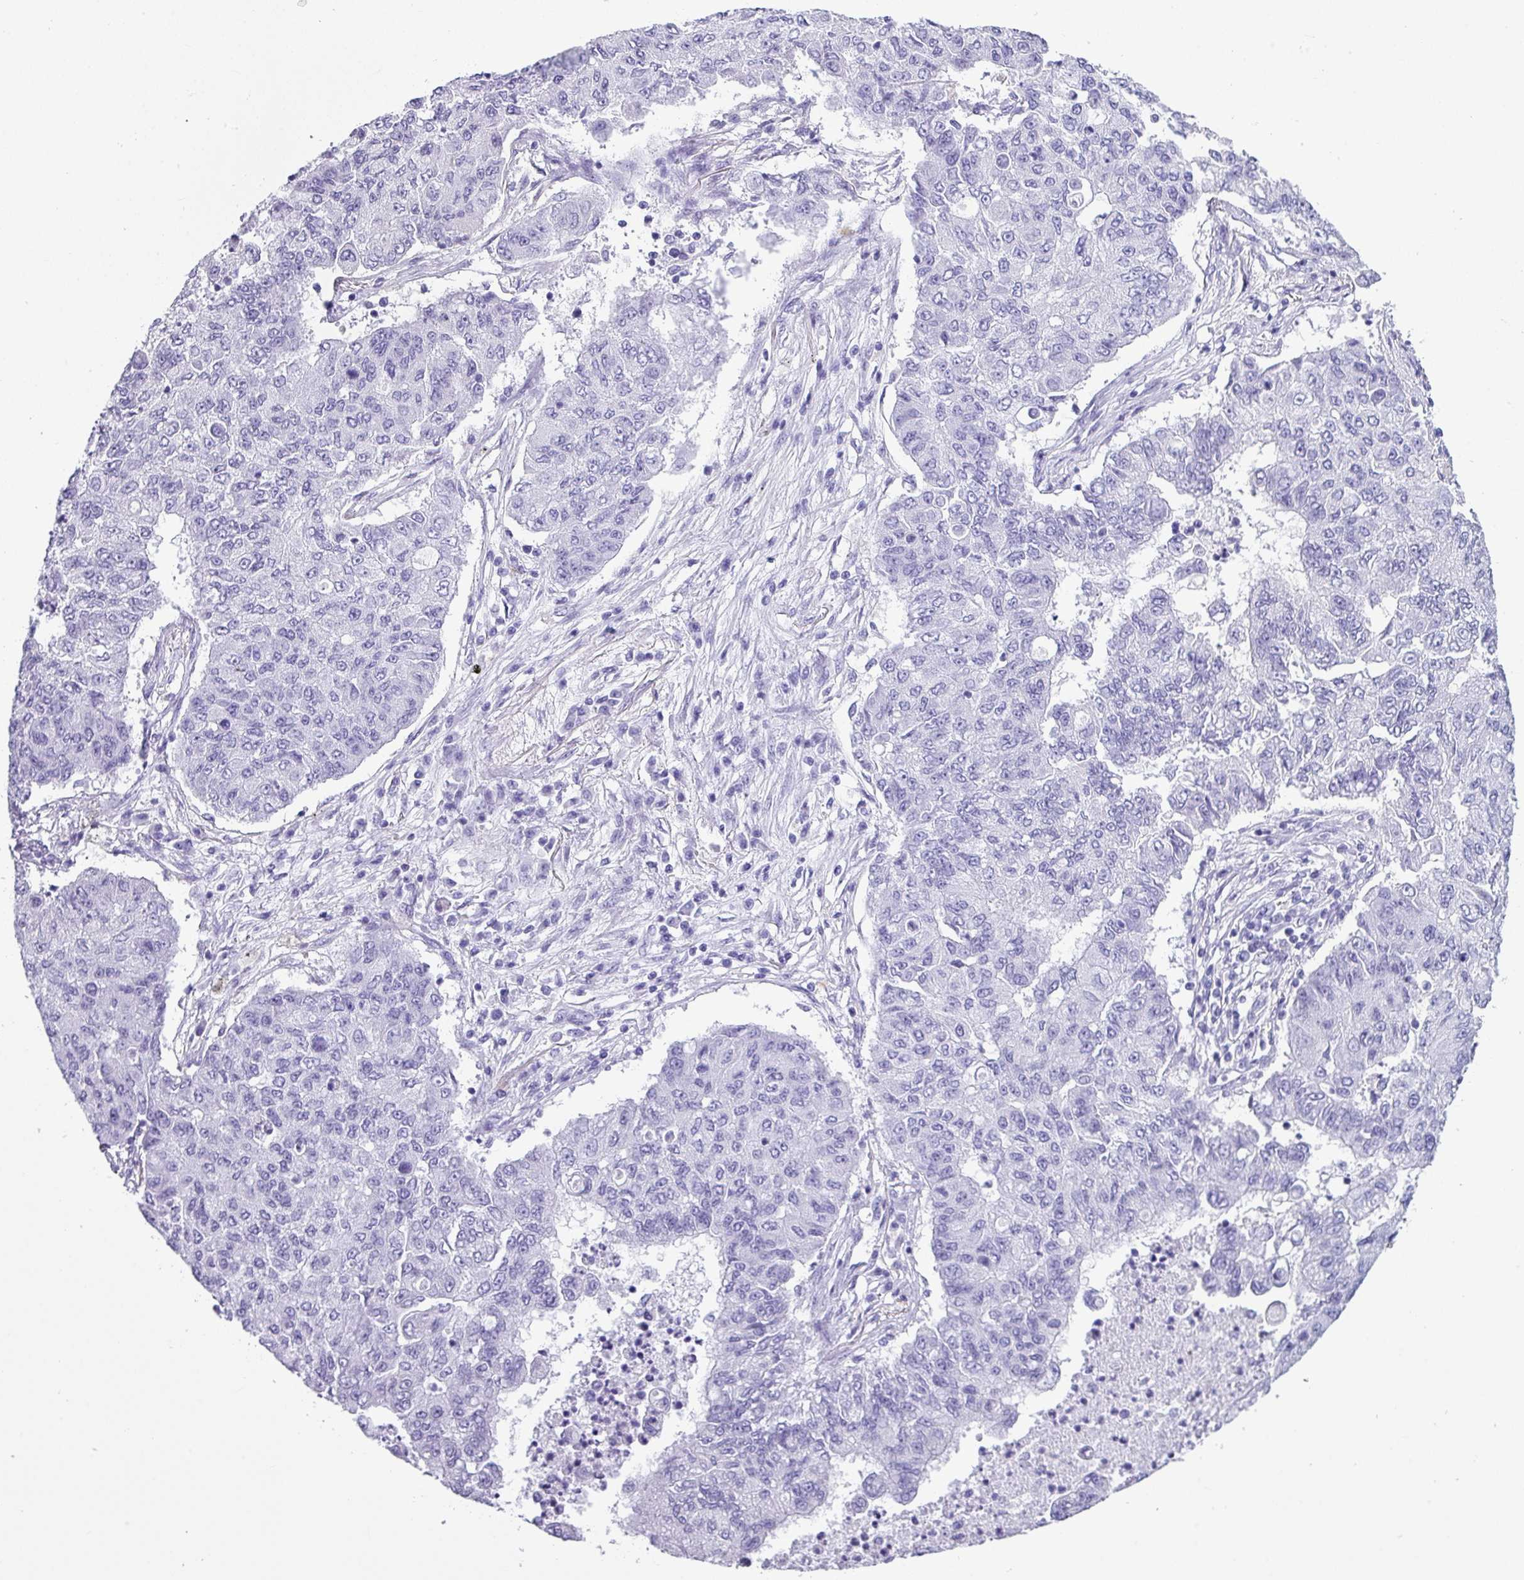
{"staining": {"intensity": "negative", "quantity": "none", "location": "none"}, "tissue": "lung cancer", "cell_type": "Tumor cells", "image_type": "cancer", "snomed": [{"axis": "morphology", "description": "Squamous cell carcinoma, NOS"}, {"axis": "topography", "description": "Lung"}], "caption": "The histopathology image shows no significant expression in tumor cells of squamous cell carcinoma (lung). The staining was performed using DAB to visualize the protein expression in brown, while the nuclei were stained in blue with hematoxylin (Magnification: 20x).", "gene": "ZNF568", "patient": {"sex": "male", "age": 74}}